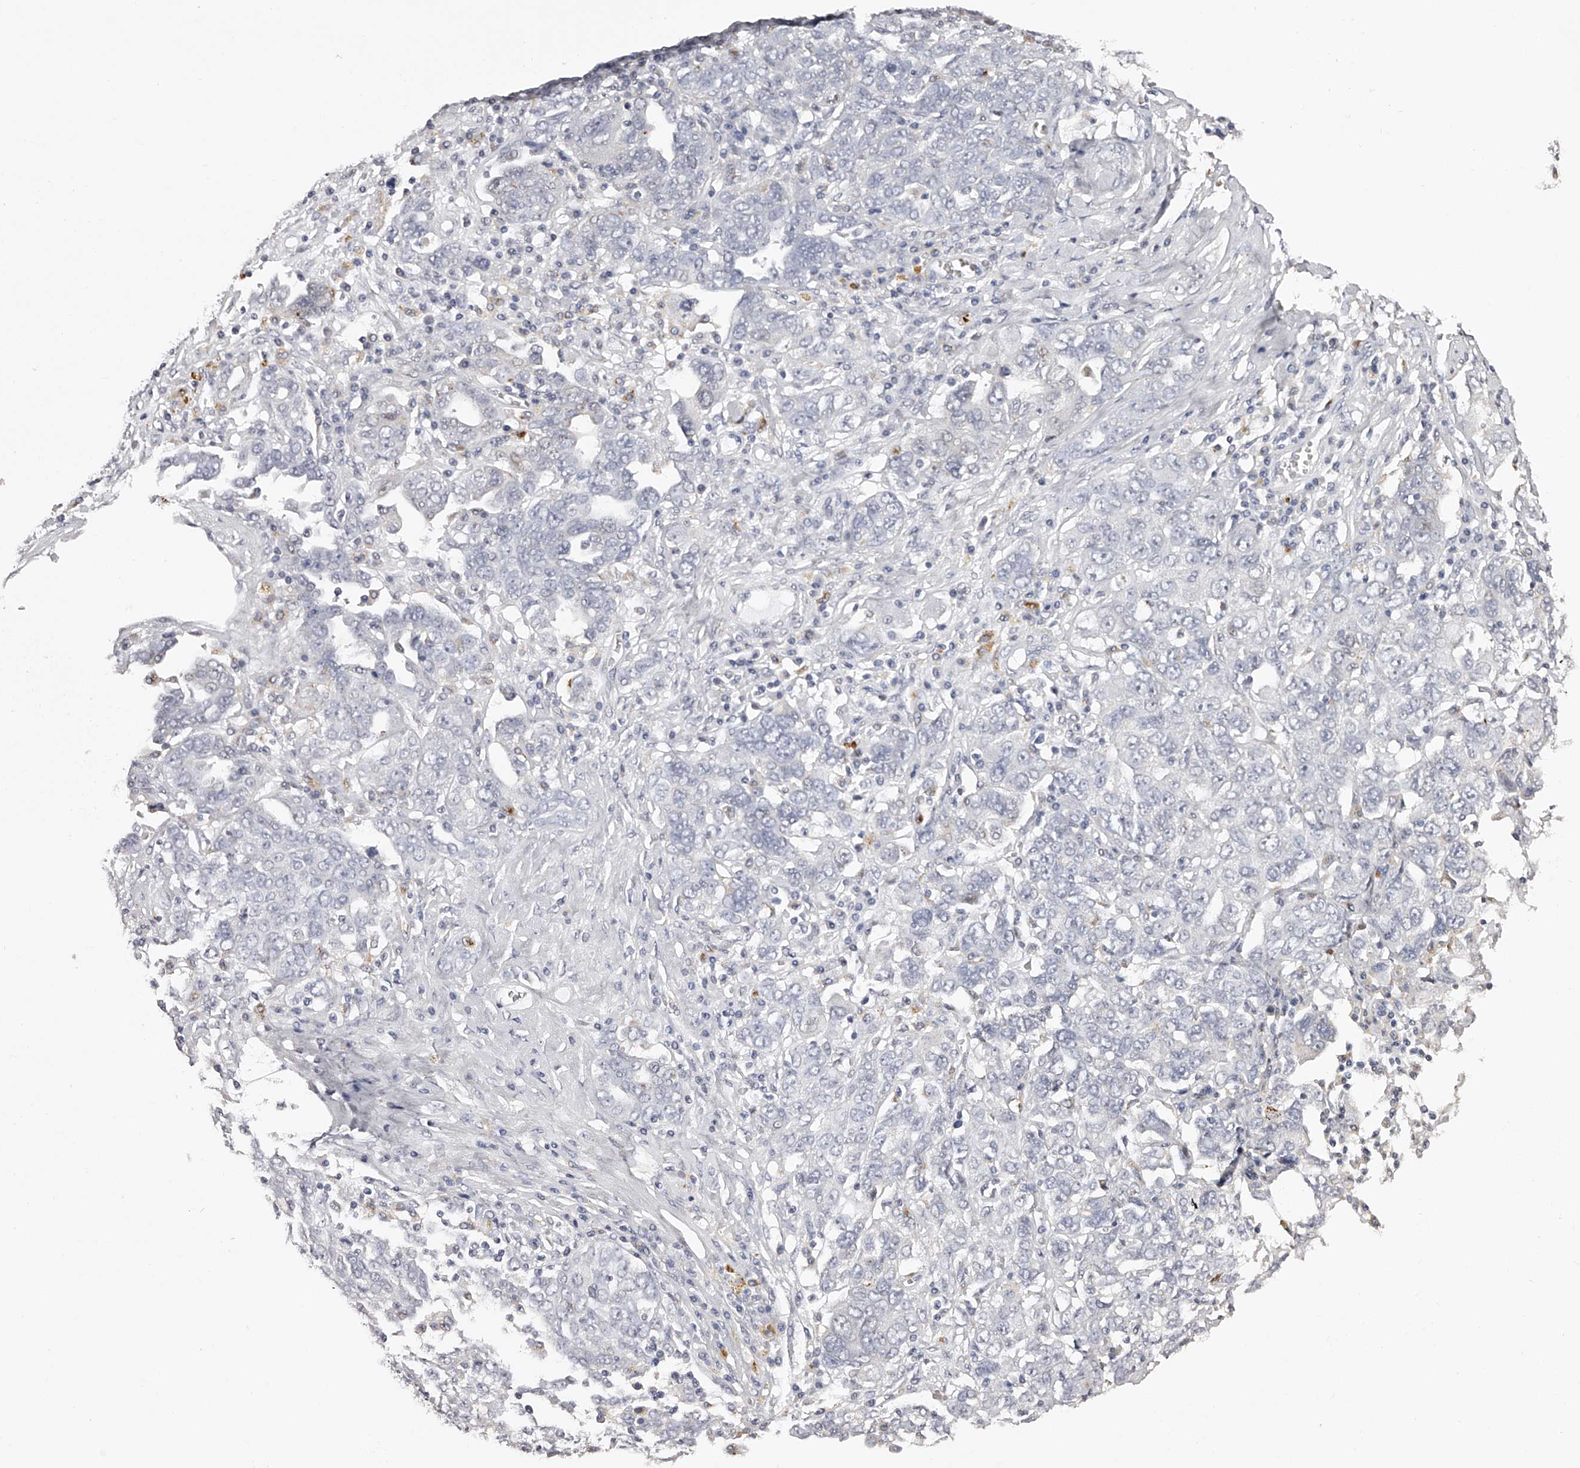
{"staining": {"intensity": "negative", "quantity": "none", "location": "none"}, "tissue": "ovarian cancer", "cell_type": "Tumor cells", "image_type": "cancer", "snomed": [{"axis": "morphology", "description": "Carcinoma, endometroid"}, {"axis": "topography", "description": "Ovary"}], "caption": "Tumor cells show no significant protein expression in endometroid carcinoma (ovarian).", "gene": "SLC35D3", "patient": {"sex": "female", "age": 62}}